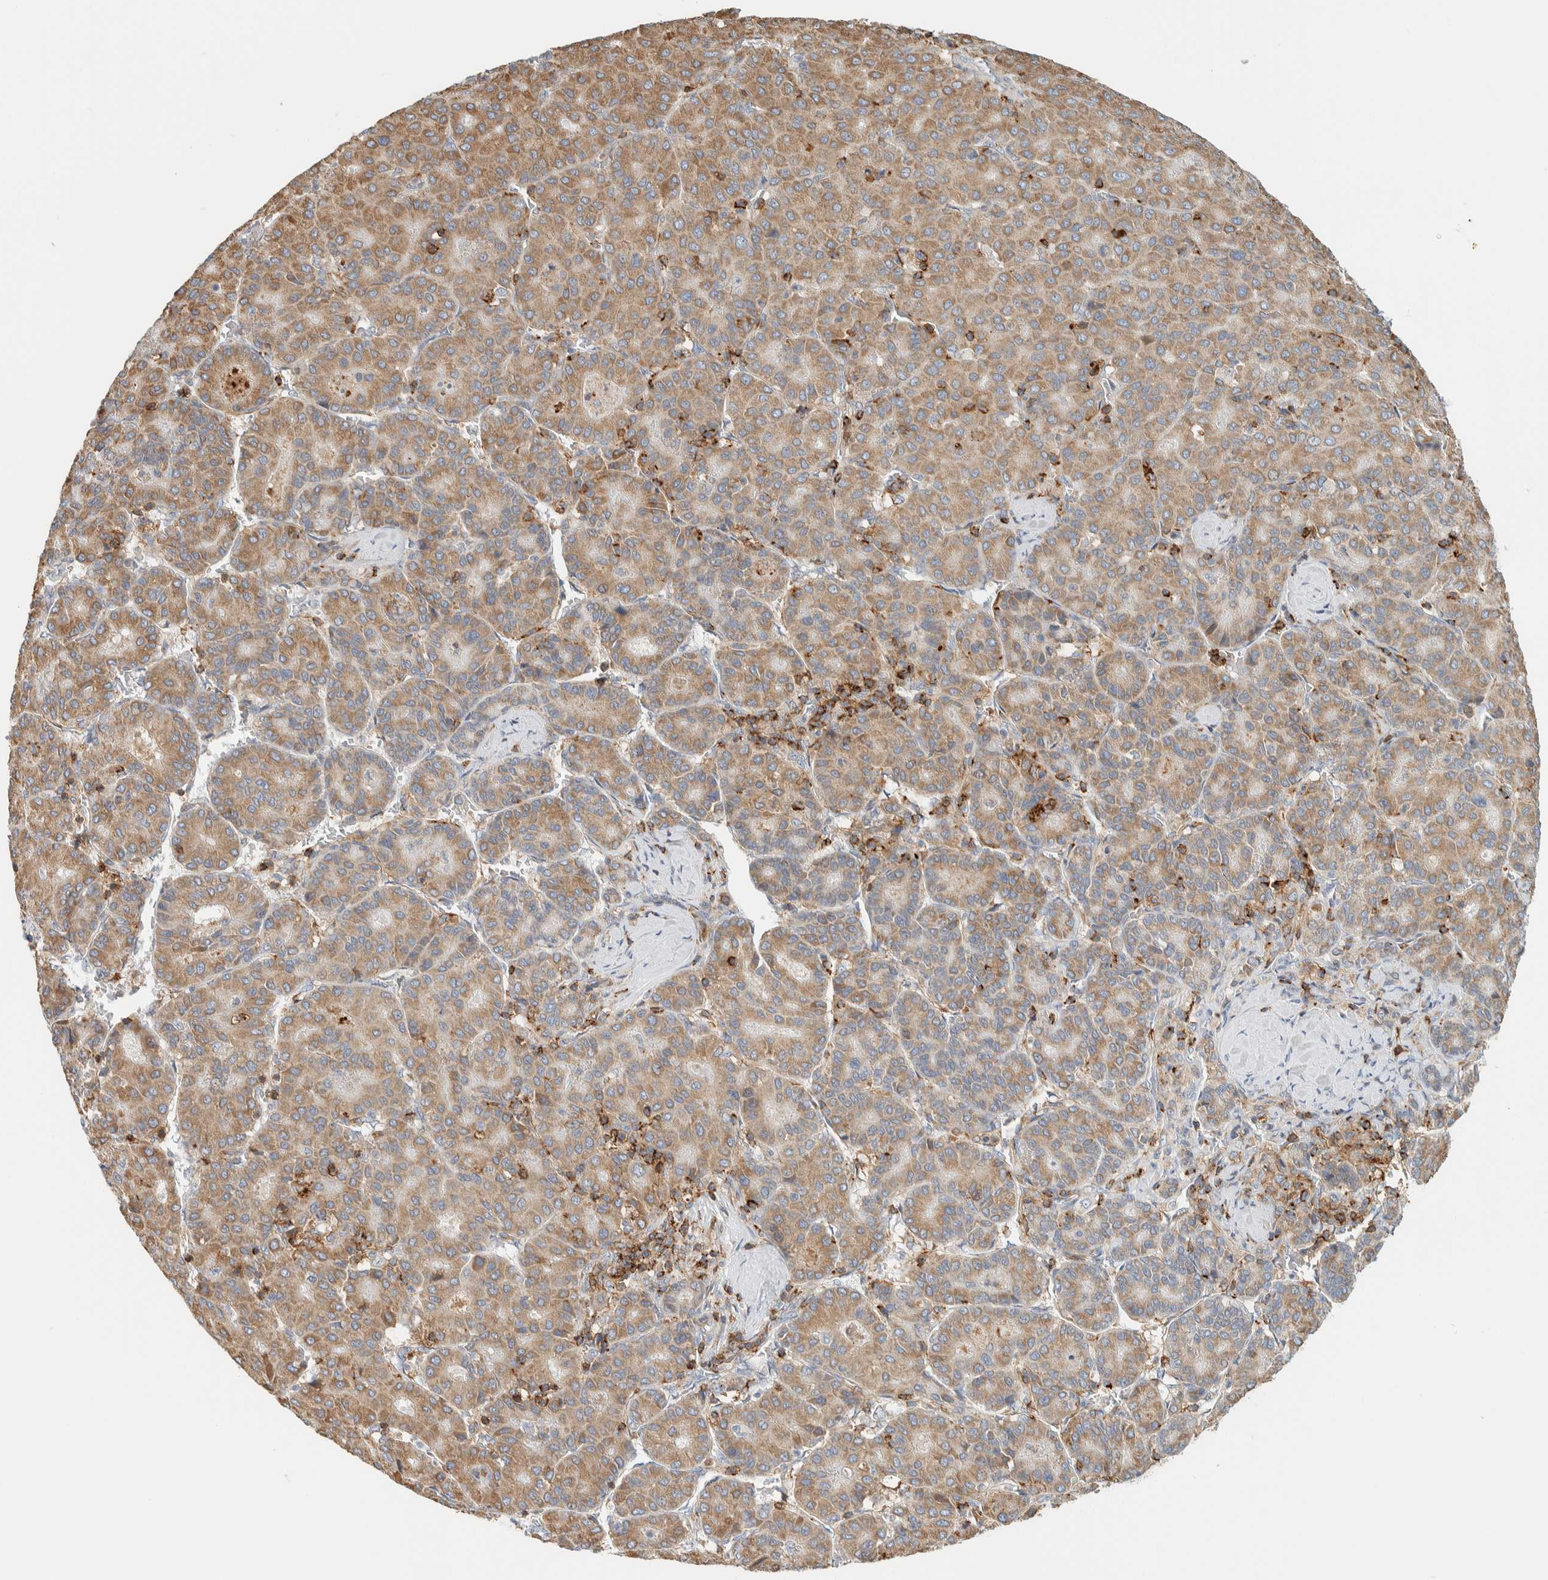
{"staining": {"intensity": "moderate", "quantity": ">75%", "location": "cytoplasmic/membranous"}, "tissue": "liver cancer", "cell_type": "Tumor cells", "image_type": "cancer", "snomed": [{"axis": "morphology", "description": "Carcinoma, Hepatocellular, NOS"}, {"axis": "topography", "description": "Liver"}], "caption": "About >75% of tumor cells in liver hepatocellular carcinoma reveal moderate cytoplasmic/membranous protein expression as visualized by brown immunohistochemical staining.", "gene": "CCDC57", "patient": {"sex": "male", "age": 65}}